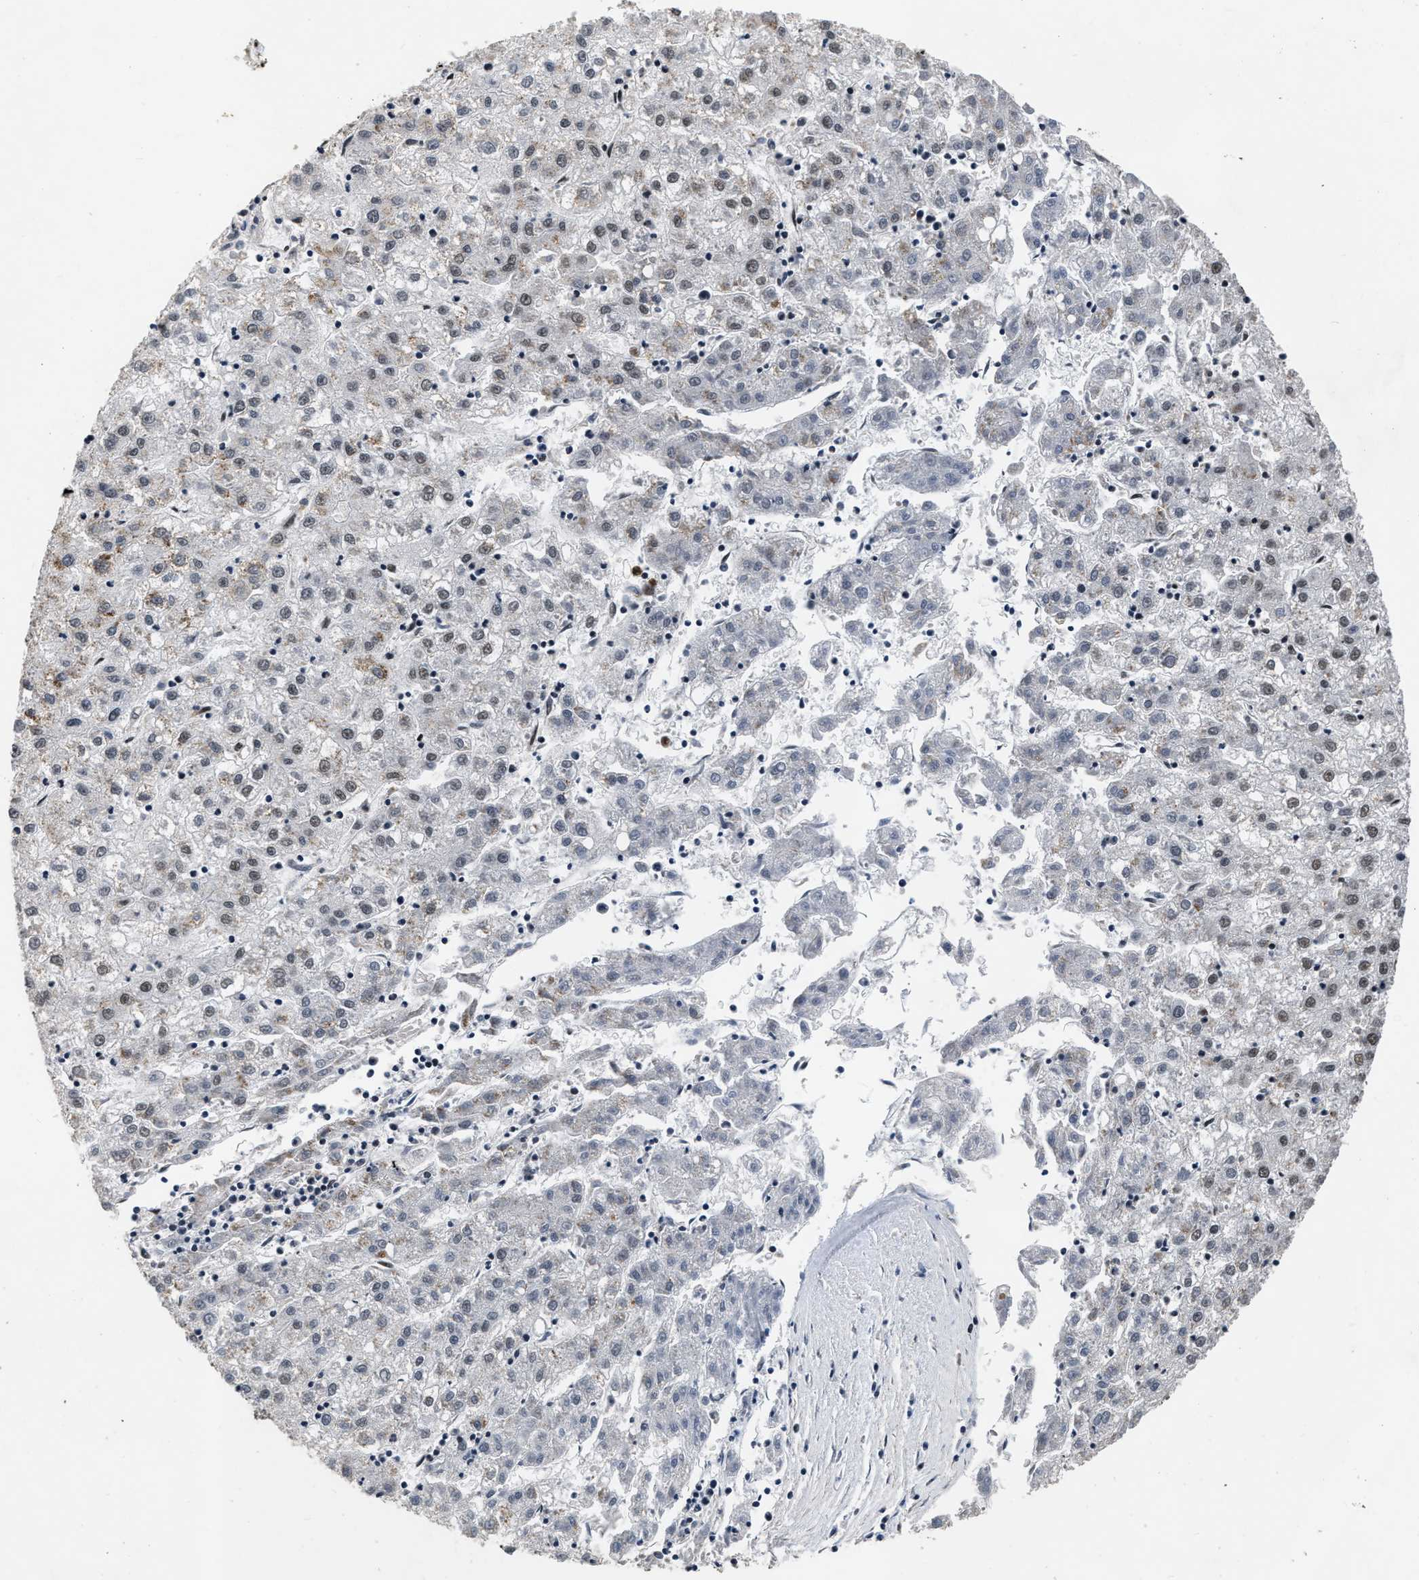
{"staining": {"intensity": "weak", "quantity": ">75%", "location": "nuclear"}, "tissue": "liver cancer", "cell_type": "Tumor cells", "image_type": "cancer", "snomed": [{"axis": "morphology", "description": "Carcinoma, Hepatocellular, NOS"}, {"axis": "topography", "description": "Liver"}], "caption": "This is a photomicrograph of immunohistochemistry (IHC) staining of hepatocellular carcinoma (liver), which shows weak expression in the nuclear of tumor cells.", "gene": "SMARCB1", "patient": {"sex": "male", "age": 72}}